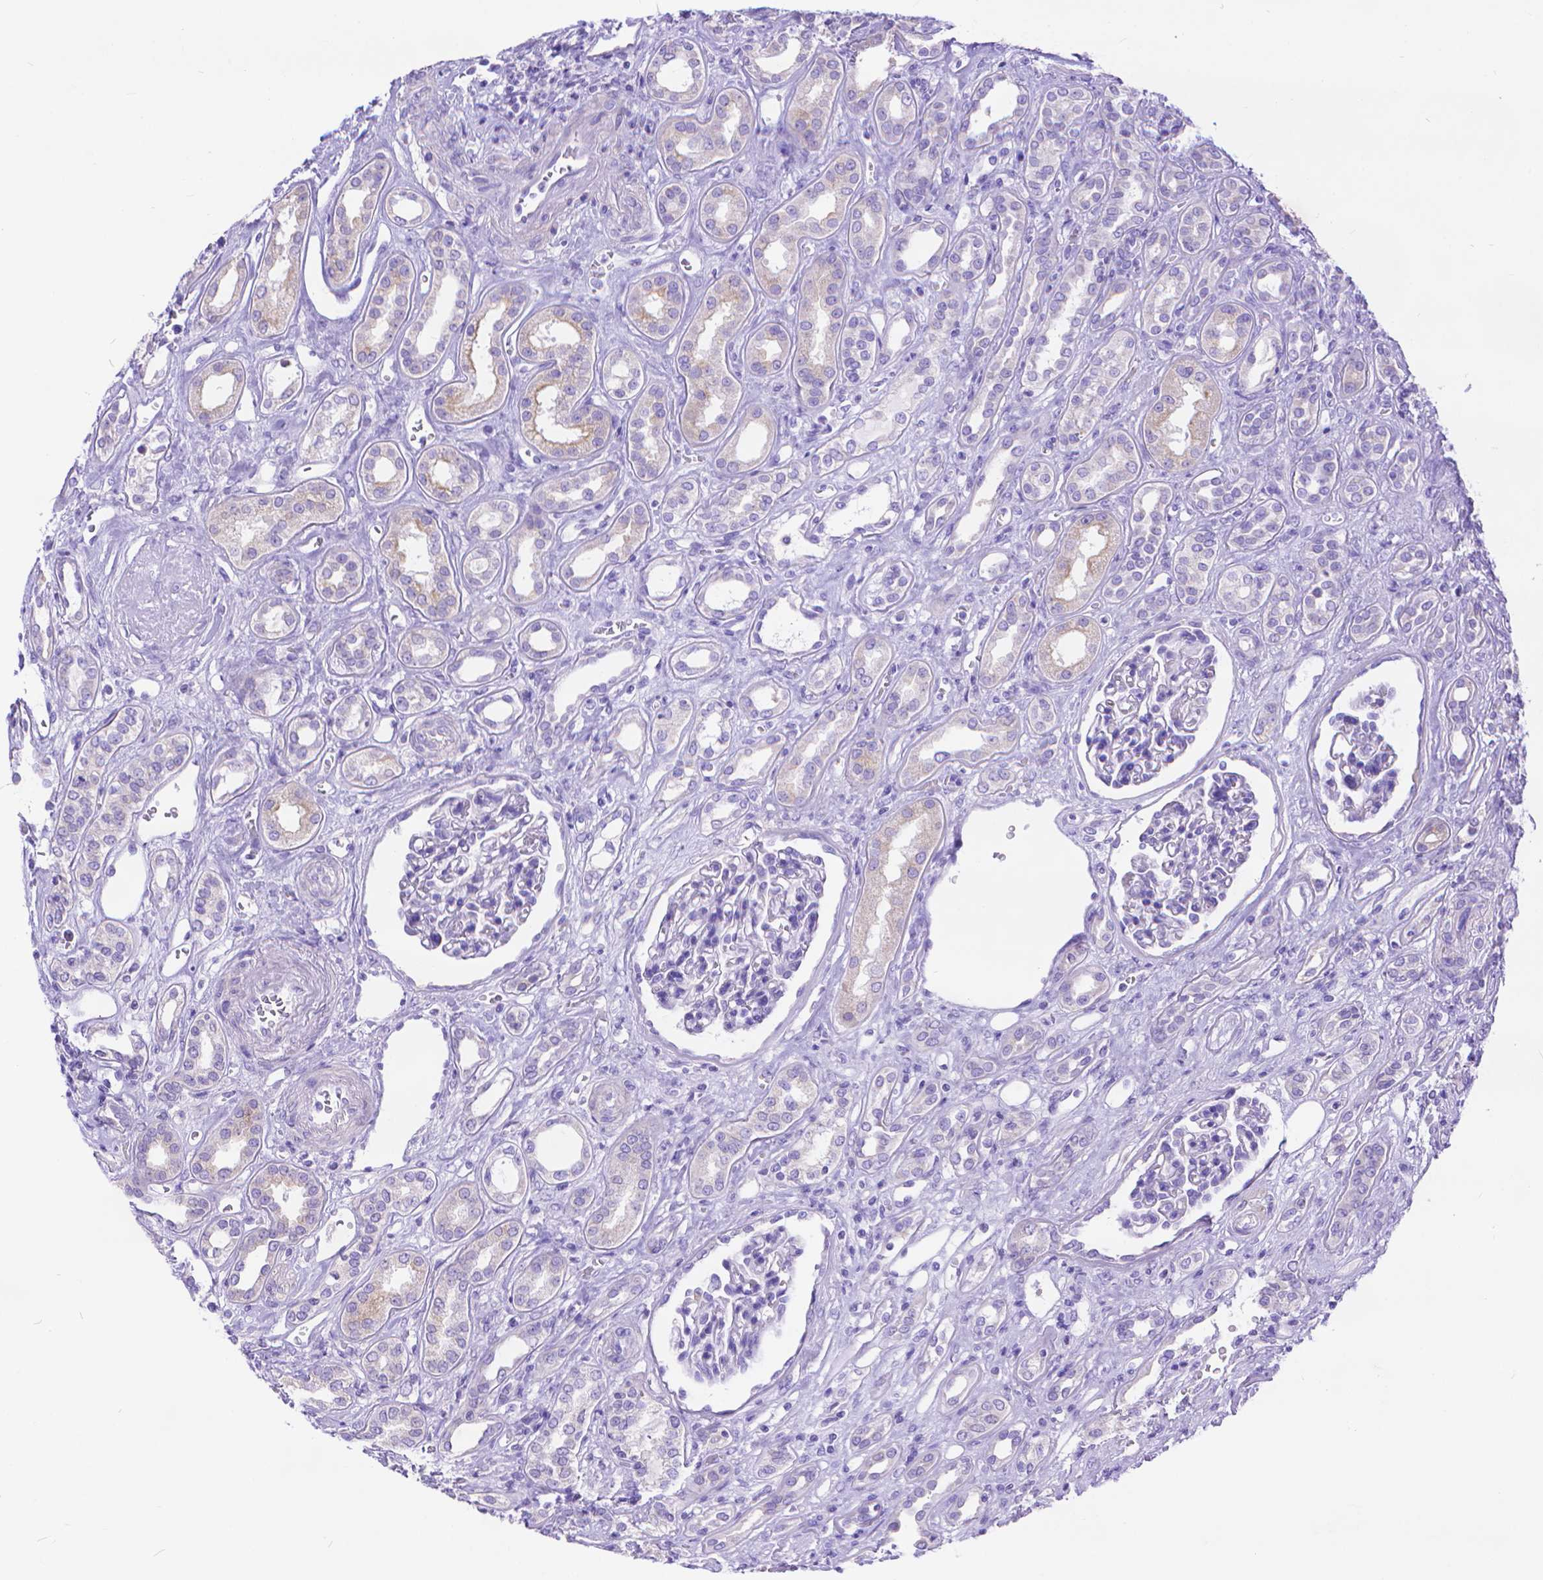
{"staining": {"intensity": "weak", "quantity": "<25%", "location": "cytoplasmic/membranous"}, "tissue": "renal cancer", "cell_type": "Tumor cells", "image_type": "cancer", "snomed": [{"axis": "morphology", "description": "Adenocarcinoma, NOS"}, {"axis": "topography", "description": "Kidney"}], "caption": "Tumor cells show no significant staining in renal adenocarcinoma.", "gene": "DHRS2", "patient": {"sex": "male", "age": 63}}